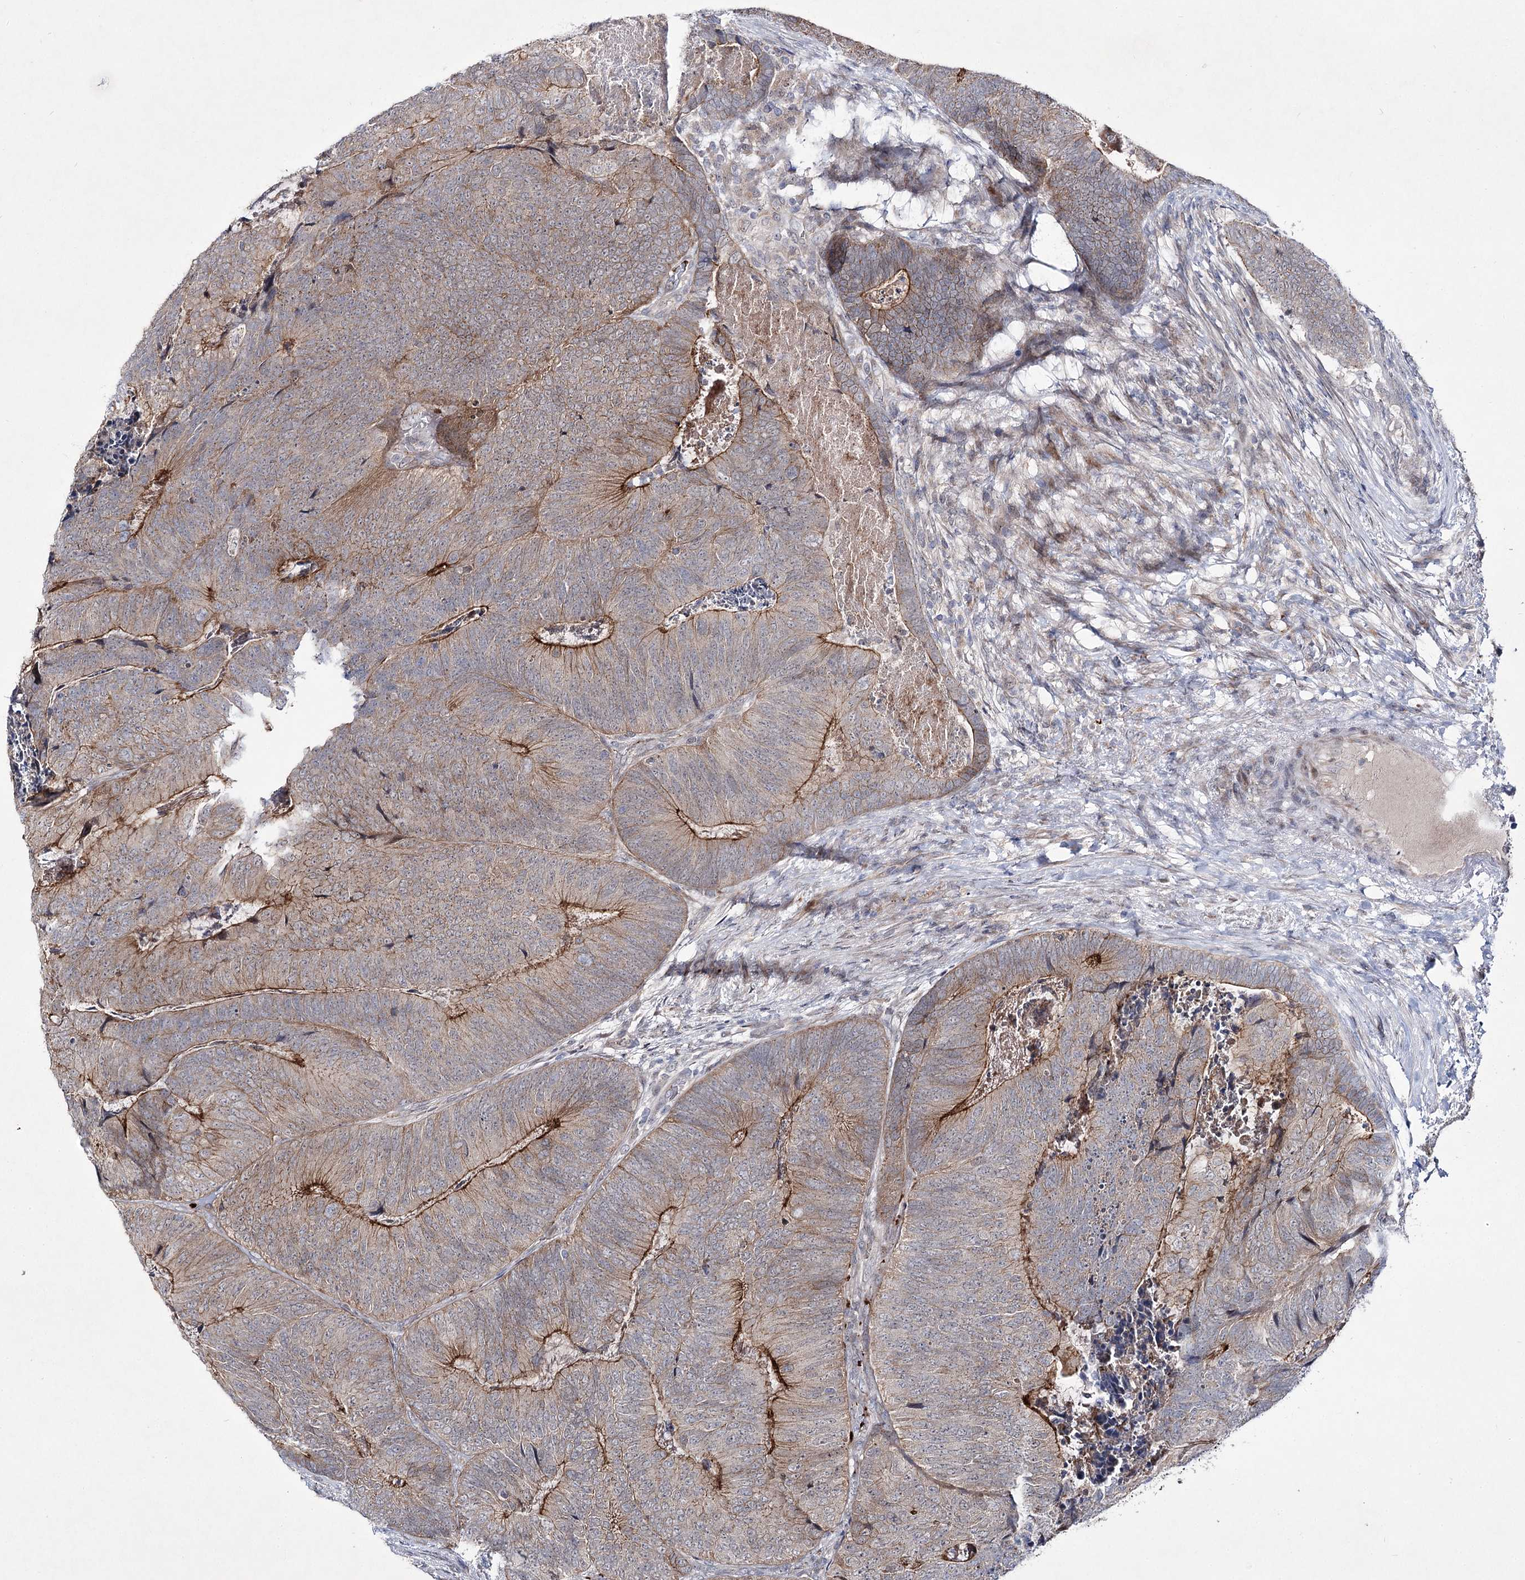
{"staining": {"intensity": "moderate", "quantity": ">75%", "location": "cytoplasmic/membranous"}, "tissue": "colorectal cancer", "cell_type": "Tumor cells", "image_type": "cancer", "snomed": [{"axis": "morphology", "description": "Adenocarcinoma, NOS"}, {"axis": "topography", "description": "Colon"}], "caption": "Human adenocarcinoma (colorectal) stained with a protein marker demonstrates moderate staining in tumor cells.", "gene": "ARHGAP32", "patient": {"sex": "female", "age": 67}}